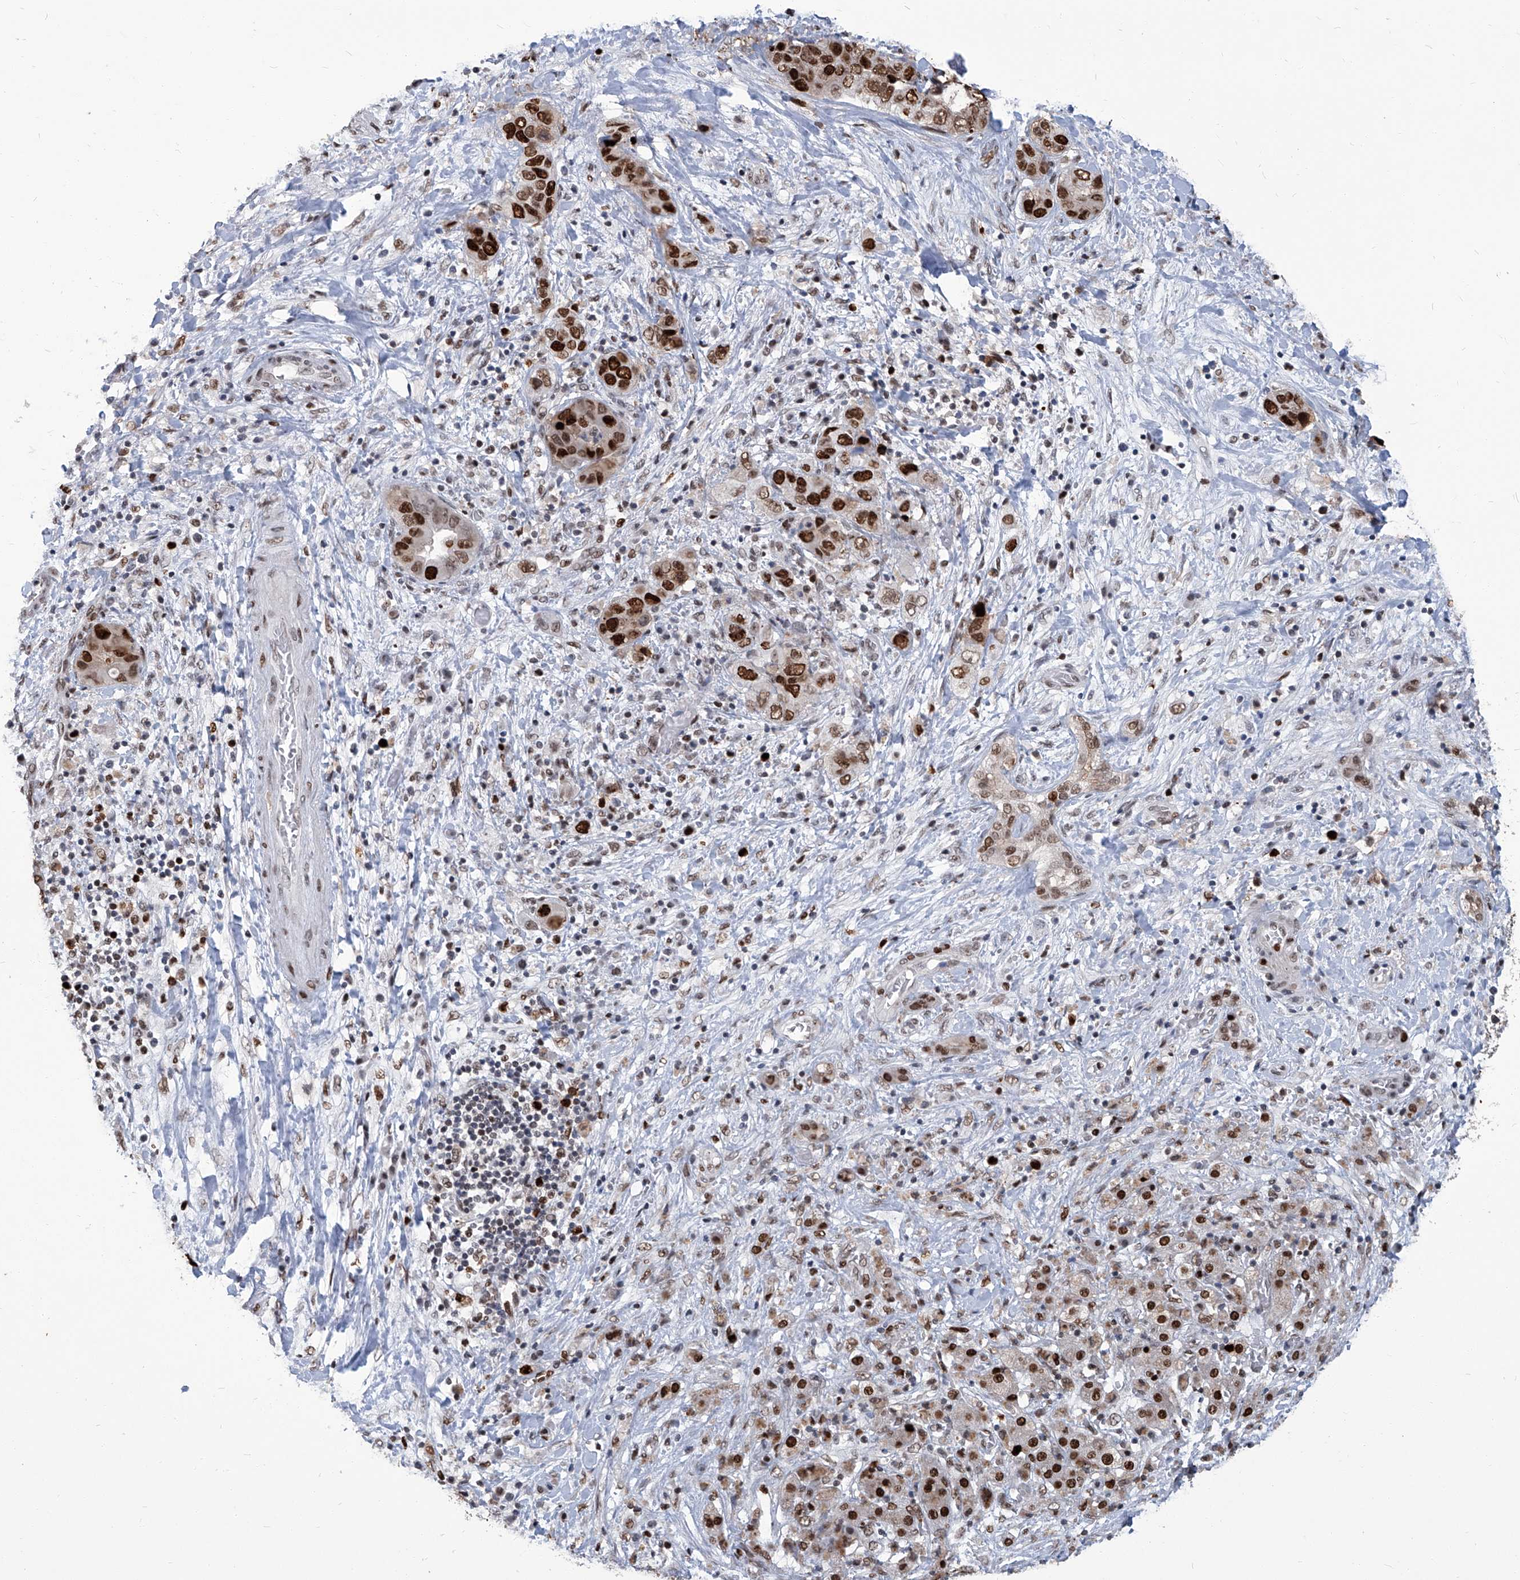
{"staining": {"intensity": "strong", "quantity": ">75%", "location": "nuclear"}, "tissue": "liver cancer", "cell_type": "Tumor cells", "image_type": "cancer", "snomed": [{"axis": "morphology", "description": "Cholangiocarcinoma"}, {"axis": "topography", "description": "Liver"}], "caption": "Immunohistochemical staining of cholangiocarcinoma (liver) reveals high levels of strong nuclear protein staining in approximately >75% of tumor cells.", "gene": "PCNA", "patient": {"sex": "female", "age": 52}}